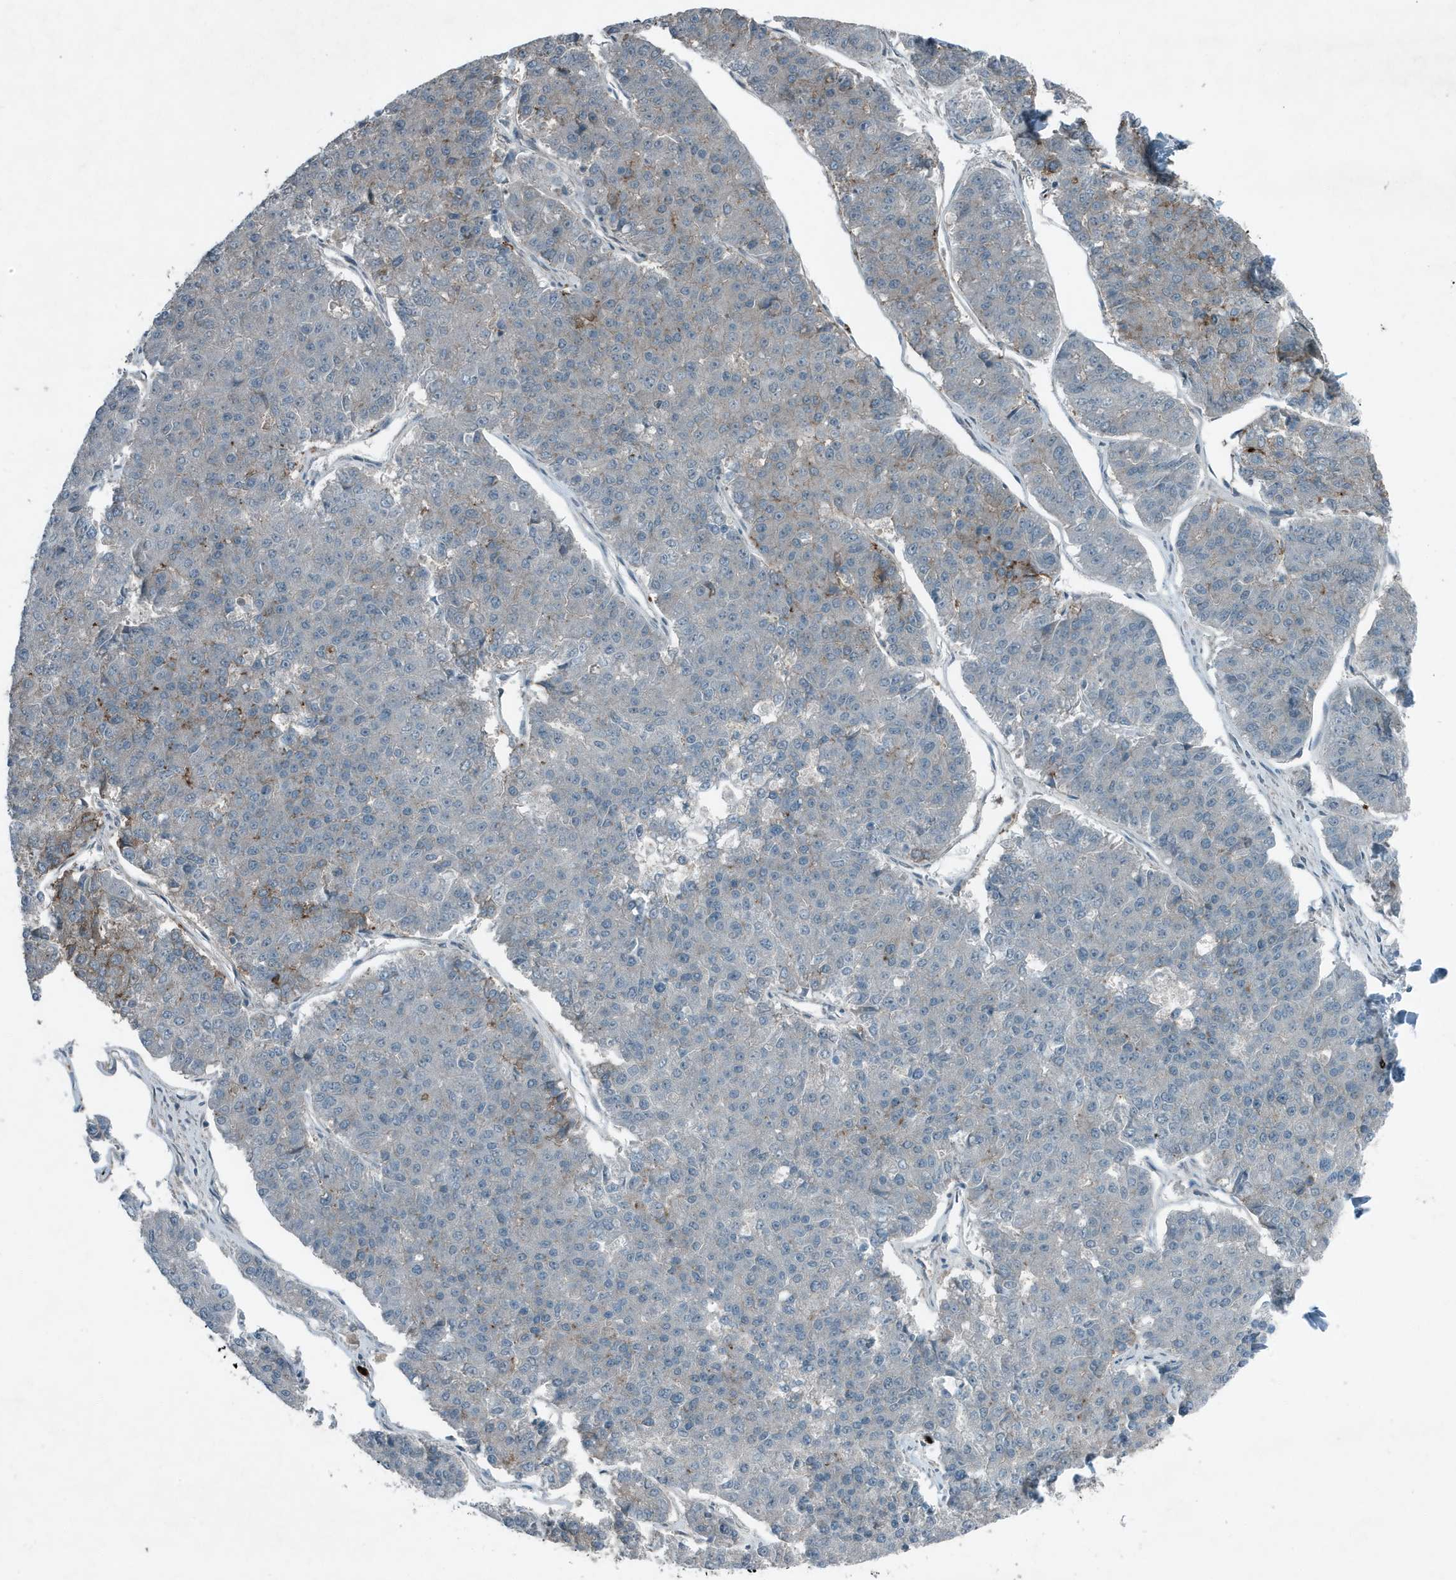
{"staining": {"intensity": "moderate", "quantity": "<25%", "location": "cytoplasmic/membranous"}, "tissue": "pancreatic cancer", "cell_type": "Tumor cells", "image_type": "cancer", "snomed": [{"axis": "morphology", "description": "Adenocarcinoma, NOS"}, {"axis": "topography", "description": "Pancreas"}], "caption": "The micrograph shows staining of pancreatic adenocarcinoma, revealing moderate cytoplasmic/membranous protein expression (brown color) within tumor cells.", "gene": "DAPP1", "patient": {"sex": "male", "age": 50}}